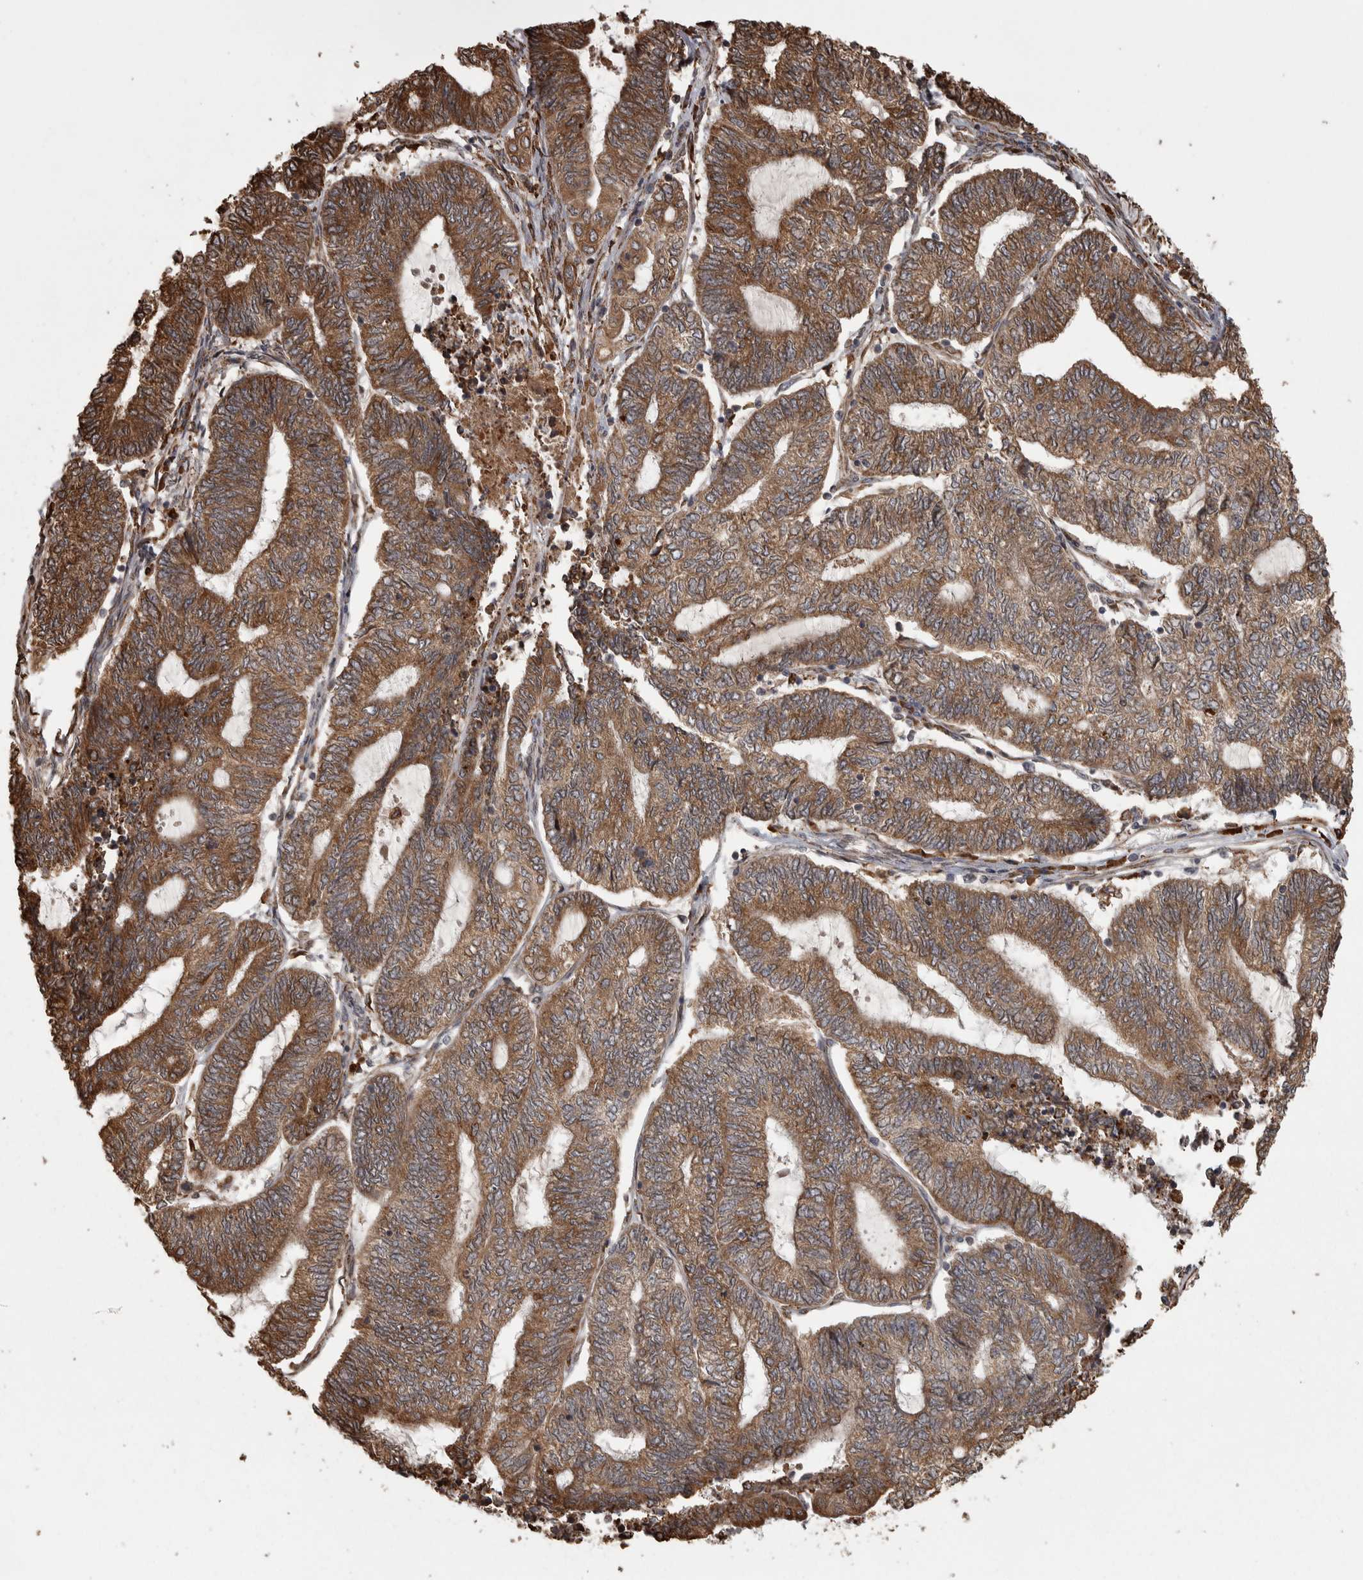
{"staining": {"intensity": "moderate", "quantity": ">75%", "location": "cytoplasmic/membranous"}, "tissue": "endometrial cancer", "cell_type": "Tumor cells", "image_type": "cancer", "snomed": [{"axis": "morphology", "description": "Adenocarcinoma, NOS"}, {"axis": "topography", "description": "Uterus"}, {"axis": "topography", "description": "Endometrium"}], "caption": "Immunohistochemical staining of human endometrial cancer demonstrates medium levels of moderate cytoplasmic/membranous protein positivity in about >75% of tumor cells. (Stains: DAB in brown, nuclei in blue, Microscopy: brightfield microscopy at high magnification).", "gene": "AGBL3", "patient": {"sex": "female", "age": 70}}